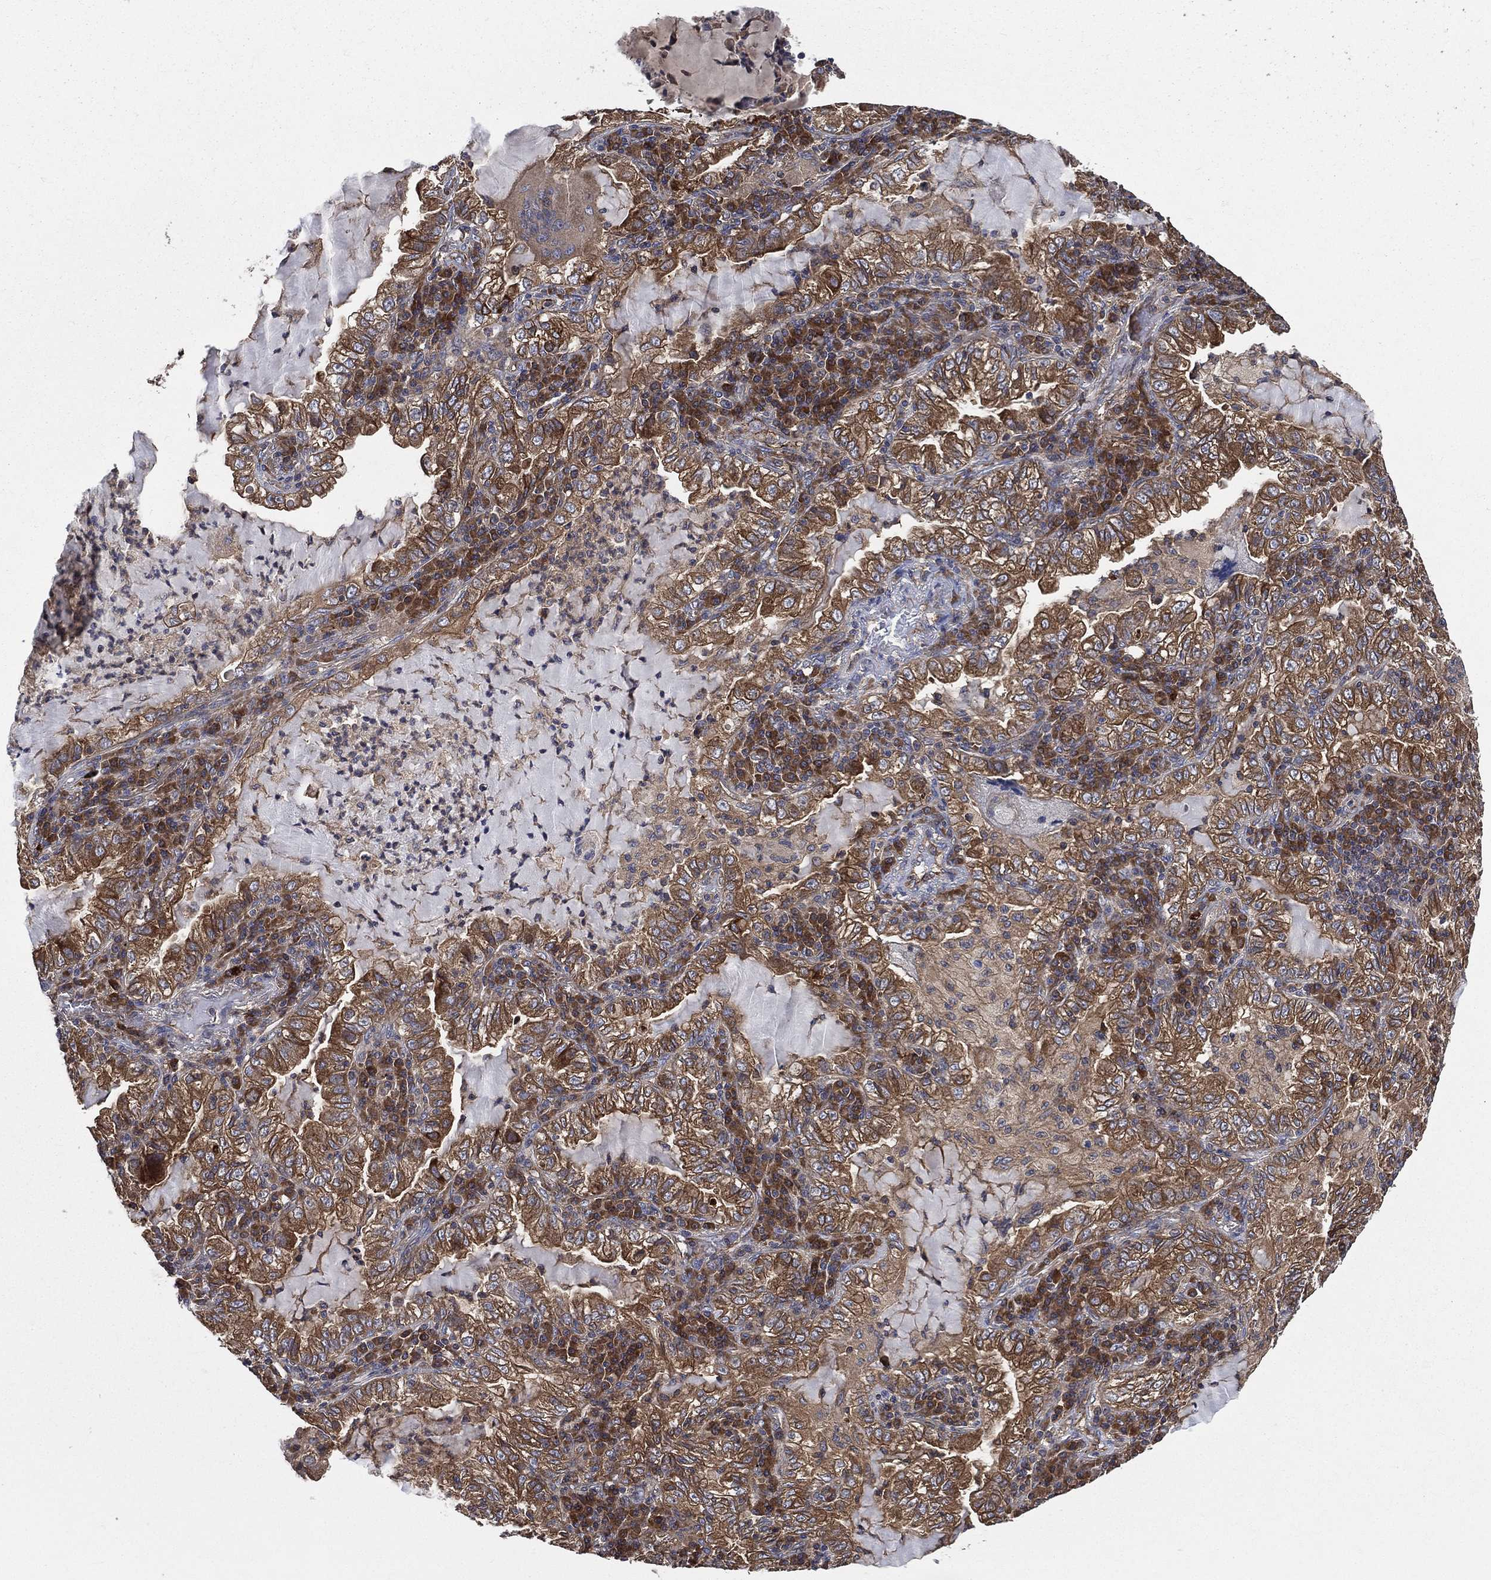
{"staining": {"intensity": "strong", "quantity": ">75%", "location": "cytoplasmic/membranous"}, "tissue": "lung cancer", "cell_type": "Tumor cells", "image_type": "cancer", "snomed": [{"axis": "morphology", "description": "Adenocarcinoma, NOS"}, {"axis": "topography", "description": "Lung"}], "caption": "High-magnification brightfield microscopy of lung adenocarcinoma stained with DAB (3,3'-diaminobenzidine) (brown) and counterstained with hematoxylin (blue). tumor cells exhibit strong cytoplasmic/membranous staining is appreciated in approximately>75% of cells. The staining was performed using DAB, with brown indicating positive protein expression. Nuclei are stained blue with hematoxylin.", "gene": "SMPD3", "patient": {"sex": "female", "age": 73}}